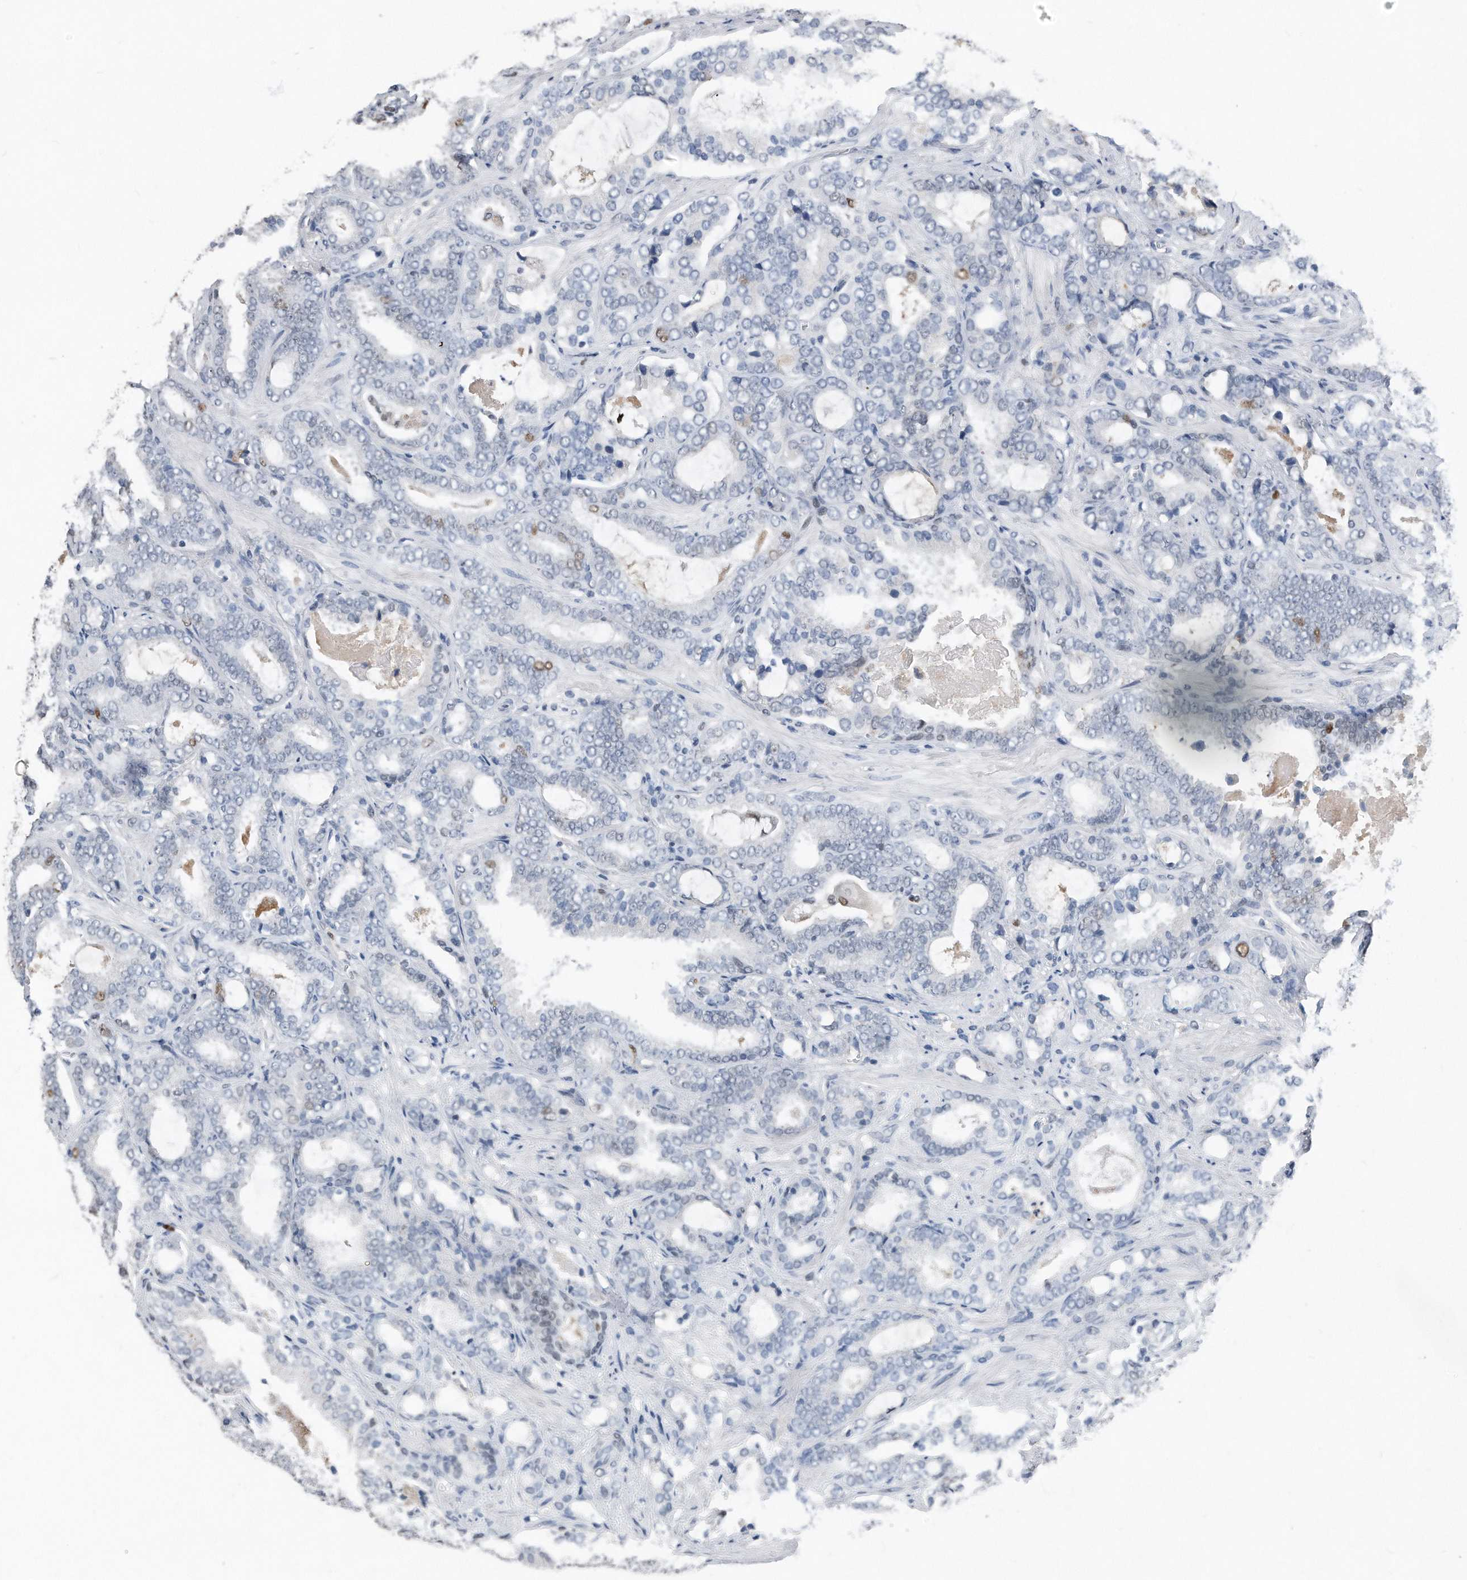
{"staining": {"intensity": "negative", "quantity": "none", "location": "none"}, "tissue": "prostate cancer", "cell_type": "Tumor cells", "image_type": "cancer", "snomed": [{"axis": "morphology", "description": "Adenocarcinoma, High grade"}, {"axis": "topography", "description": "Prostate and seminal vesicle, NOS"}], "caption": "Immunohistochemical staining of human prostate cancer (high-grade adenocarcinoma) reveals no significant positivity in tumor cells.", "gene": "PCNA", "patient": {"sex": "male", "age": 67}}